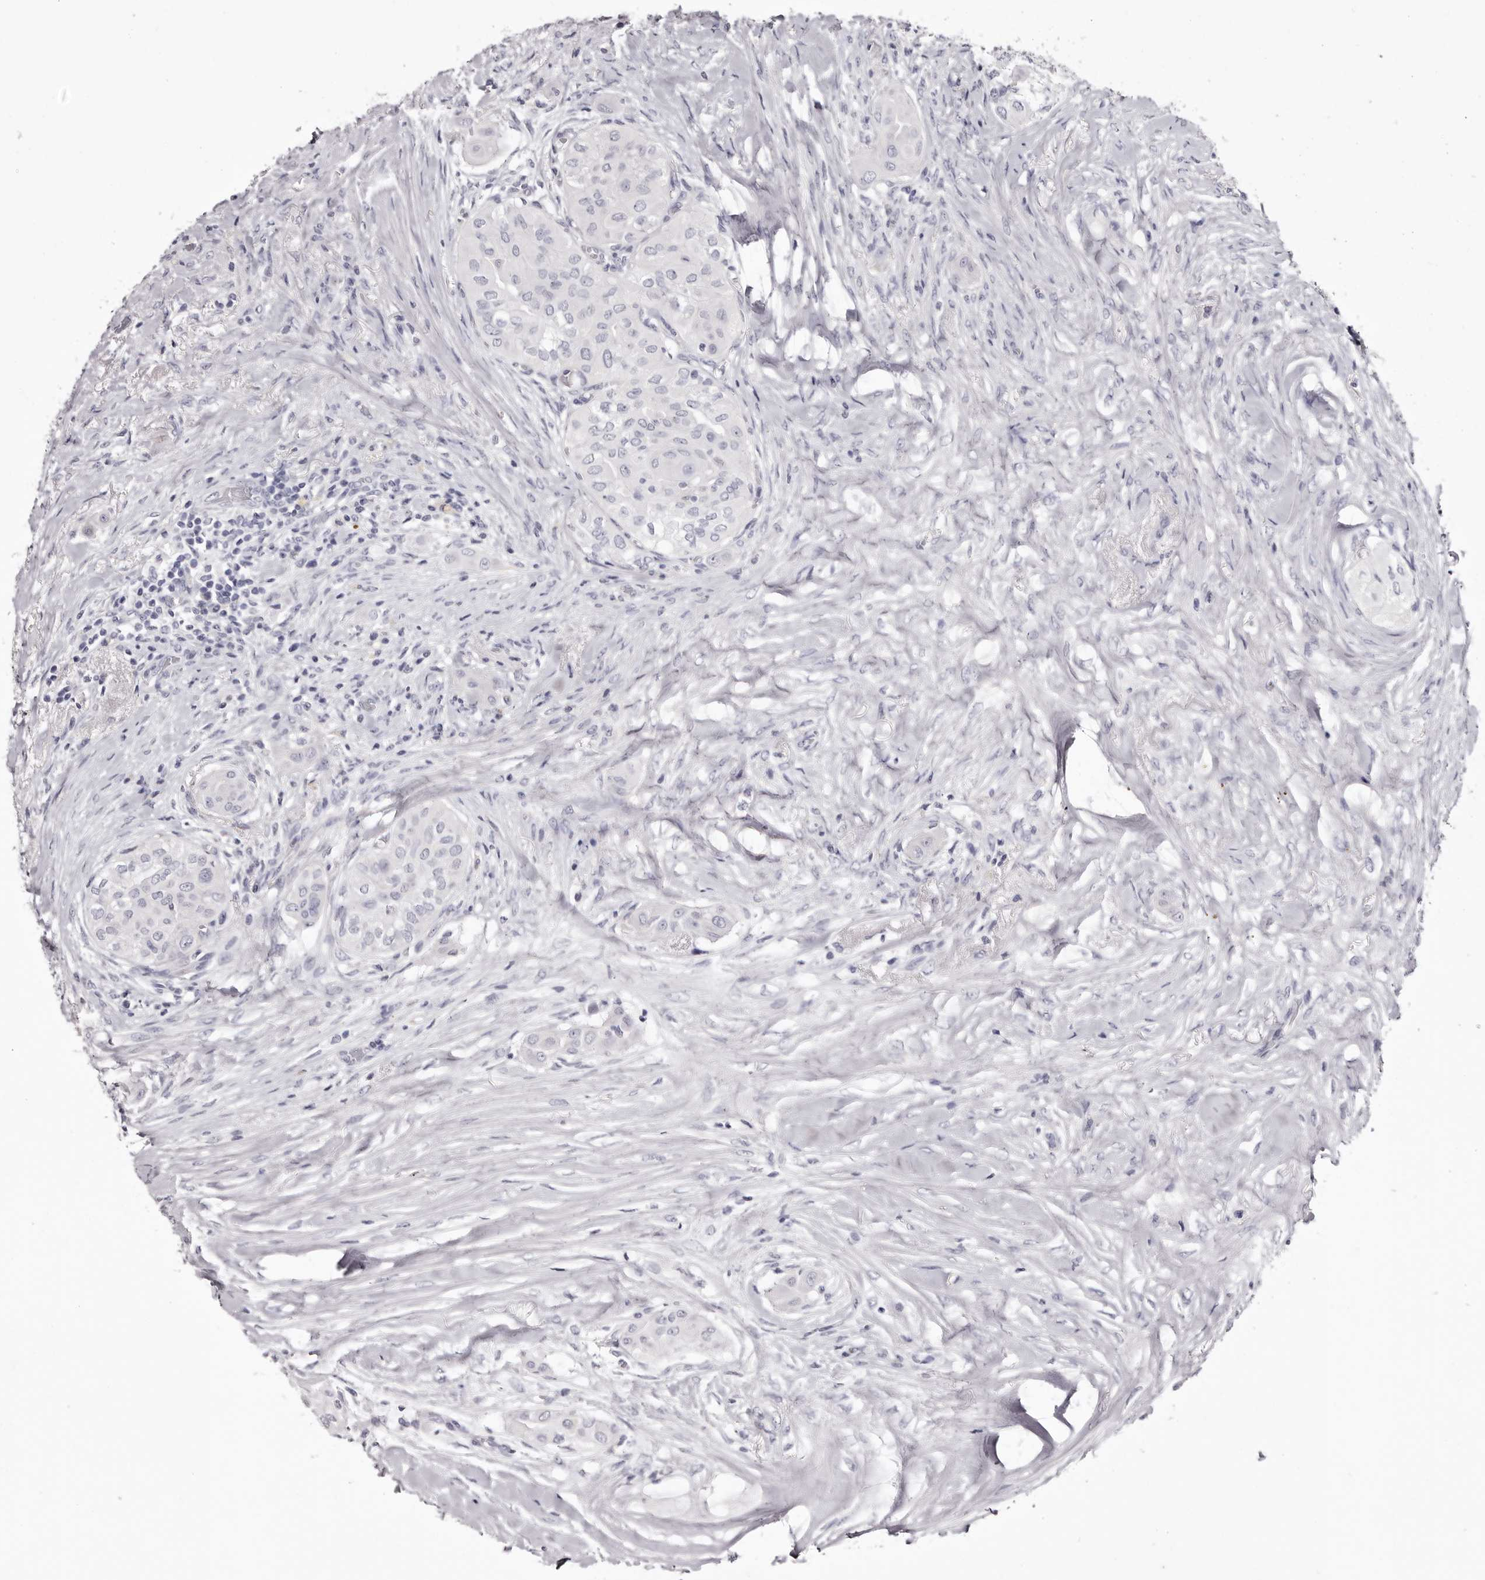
{"staining": {"intensity": "negative", "quantity": "none", "location": "none"}, "tissue": "thyroid cancer", "cell_type": "Tumor cells", "image_type": "cancer", "snomed": [{"axis": "morphology", "description": "Papillary adenocarcinoma, NOS"}, {"axis": "topography", "description": "Thyroid gland"}], "caption": "The photomicrograph reveals no significant positivity in tumor cells of thyroid papillary adenocarcinoma.", "gene": "CA6", "patient": {"sex": "female", "age": 59}}